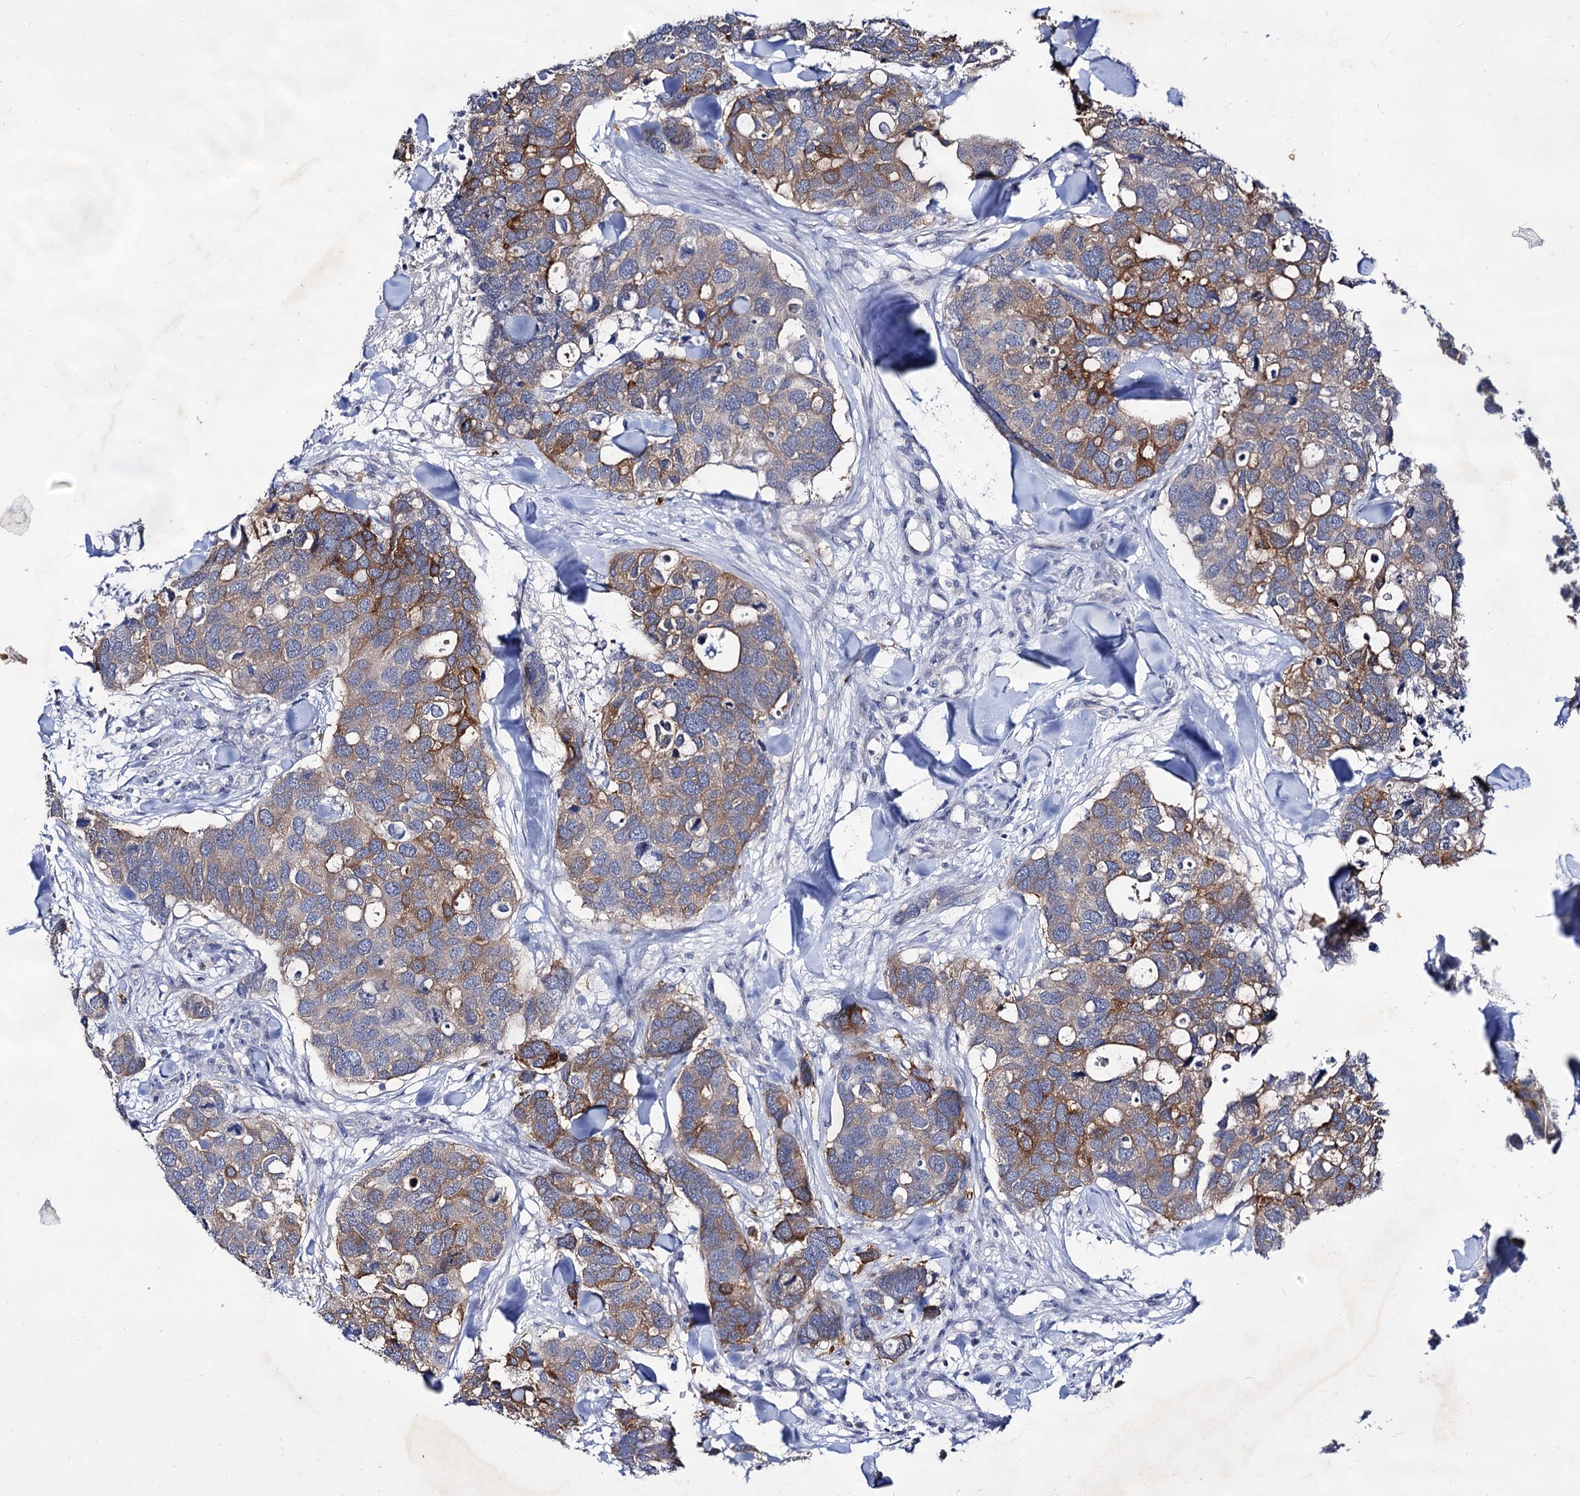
{"staining": {"intensity": "moderate", "quantity": "25%-75%", "location": "cytoplasmic/membranous"}, "tissue": "breast cancer", "cell_type": "Tumor cells", "image_type": "cancer", "snomed": [{"axis": "morphology", "description": "Duct carcinoma"}, {"axis": "topography", "description": "Breast"}], "caption": "Breast invasive ductal carcinoma stained for a protein (brown) reveals moderate cytoplasmic/membranous positive staining in about 25%-75% of tumor cells.", "gene": "ARFIP2", "patient": {"sex": "female", "age": 83}}